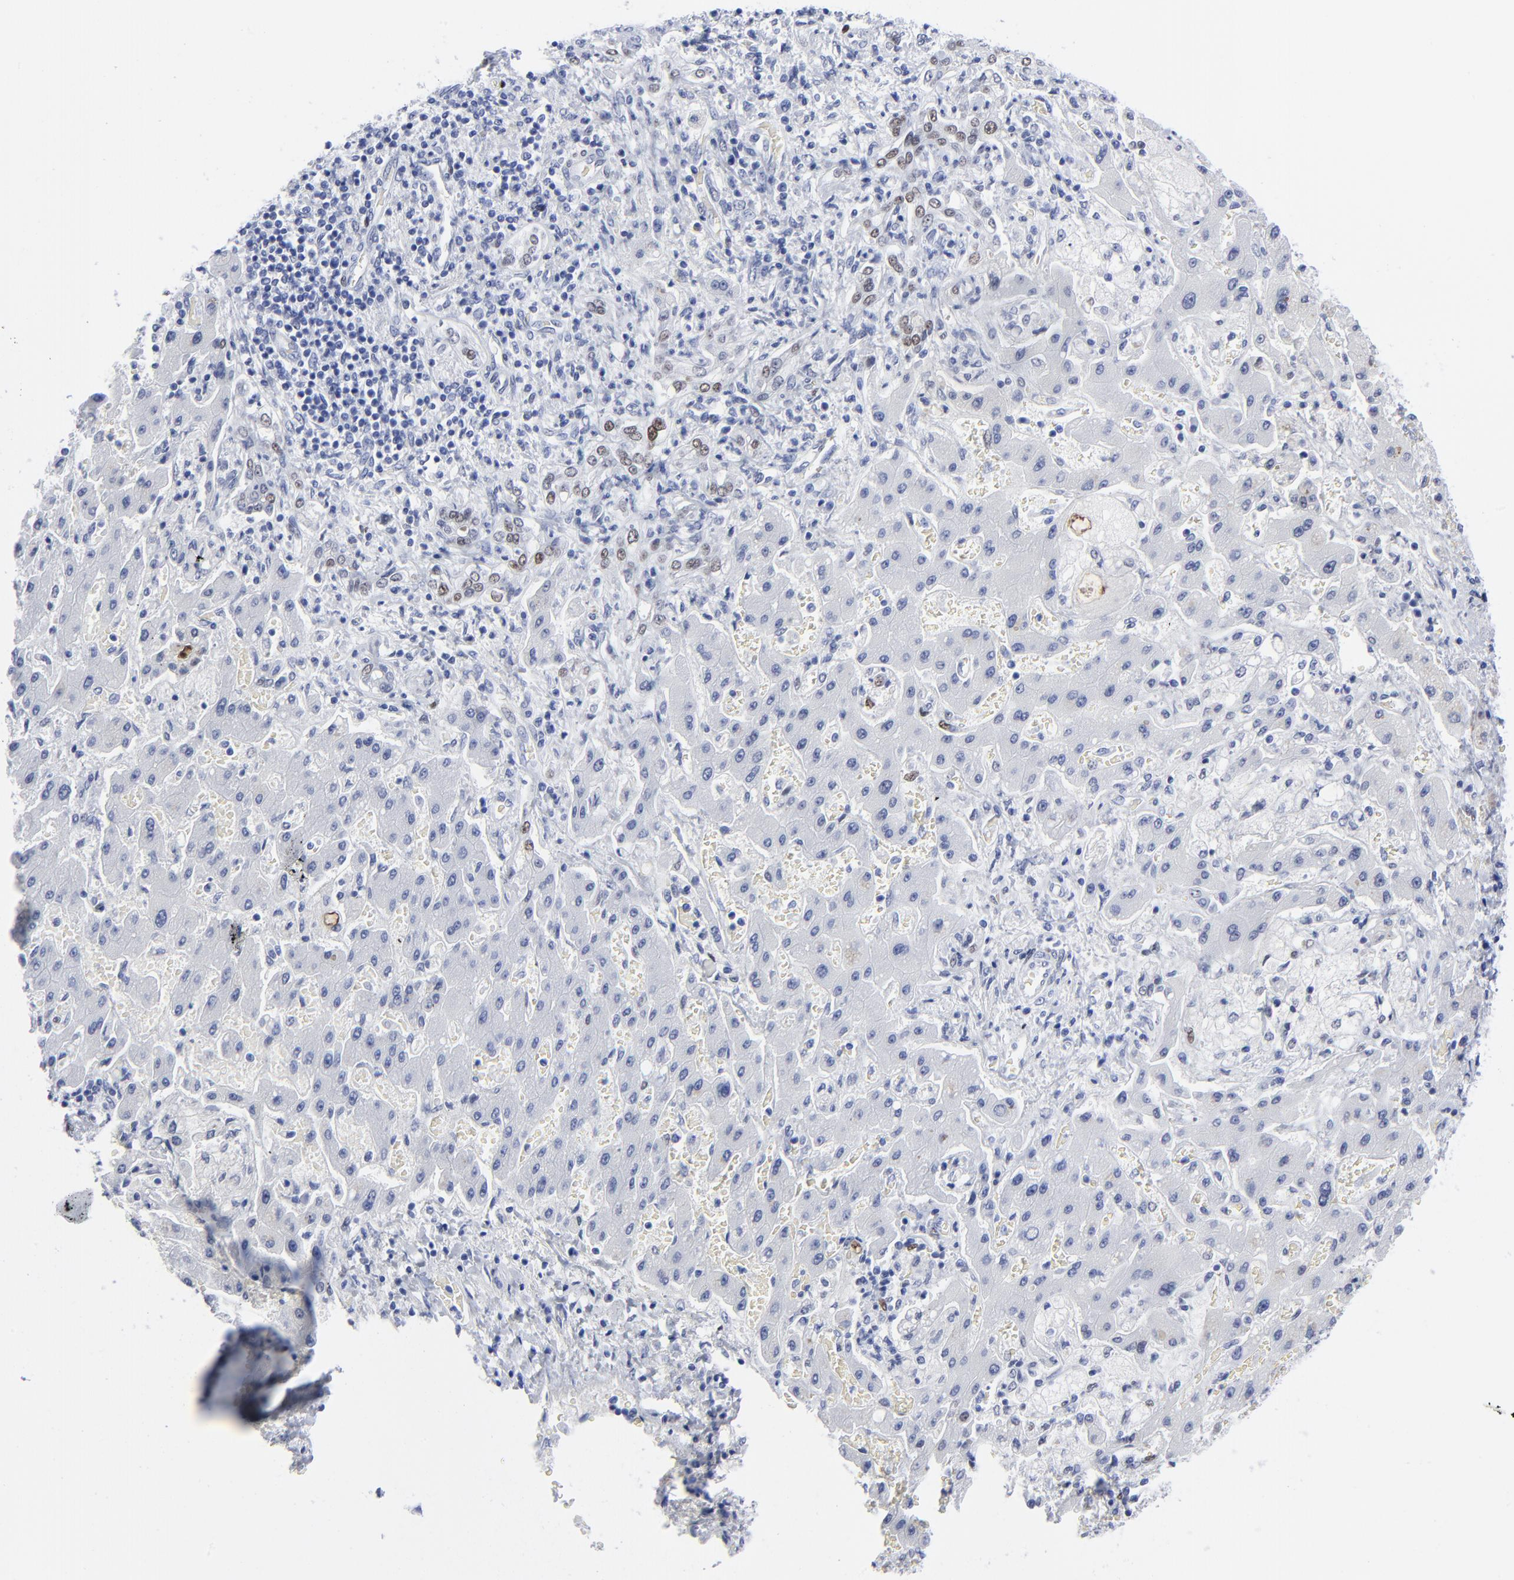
{"staining": {"intensity": "moderate", "quantity": "<25%", "location": "nuclear"}, "tissue": "liver cancer", "cell_type": "Tumor cells", "image_type": "cancer", "snomed": [{"axis": "morphology", "description": "Cholangiocarcinoma"}, {"axis": "topography", "description": "Liver"}], "caption": "There is low levels of moderate nuclear staining in tumor cells of liver cholangiocarcinoma, as demonstrated by immunohistochemical staining (brown color).", "gene": "JUN", "patient": {"sex": "male", "age": 50}}